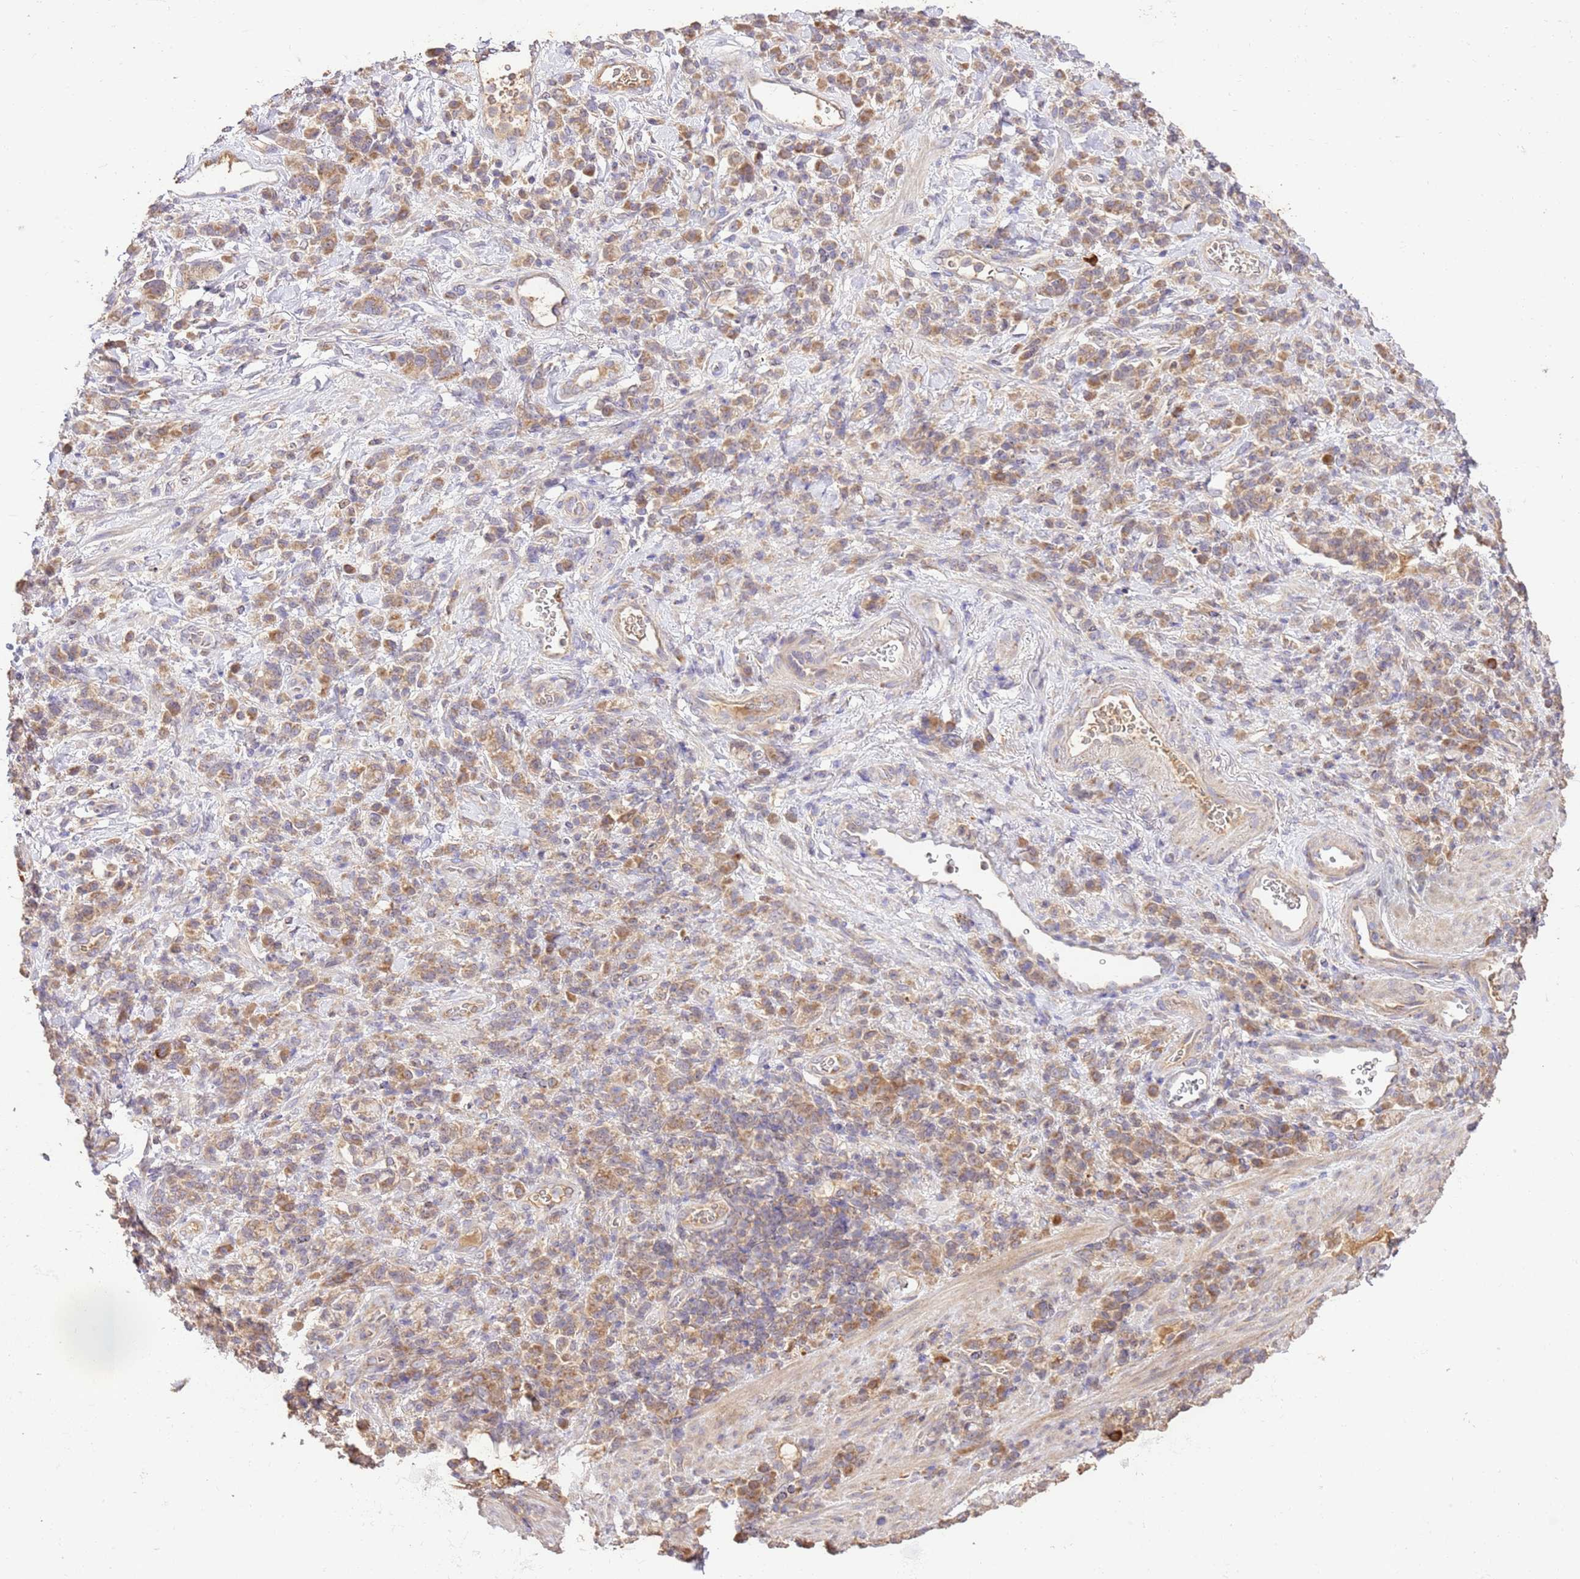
{"staining": {"intensity": "moderate", "quantity": "25%-75%", "location": "cytoplasmic/membranous"}, "tissue": "stomach cancer", "cell_type": "Tumor cells", "image_type": "cancer", "snomed": [{"axis": "morphology", "description": "Adenocarcinoma, NOS"}, {"axis": "topography", "description": "Stomach"}], "caption": "DAB immunohistochemical staining of human stomach adenocarcinoma shows moderate cytoplasmic/membranous protein expression in approximately 25%-75% of tumor cells. (Stains: DAB in brown, nuclei in blue, Microscopy: brightfield microscopy at high magnification).", "gene": "LRRC28", "patient": {"sex": "male", "age": 77}}